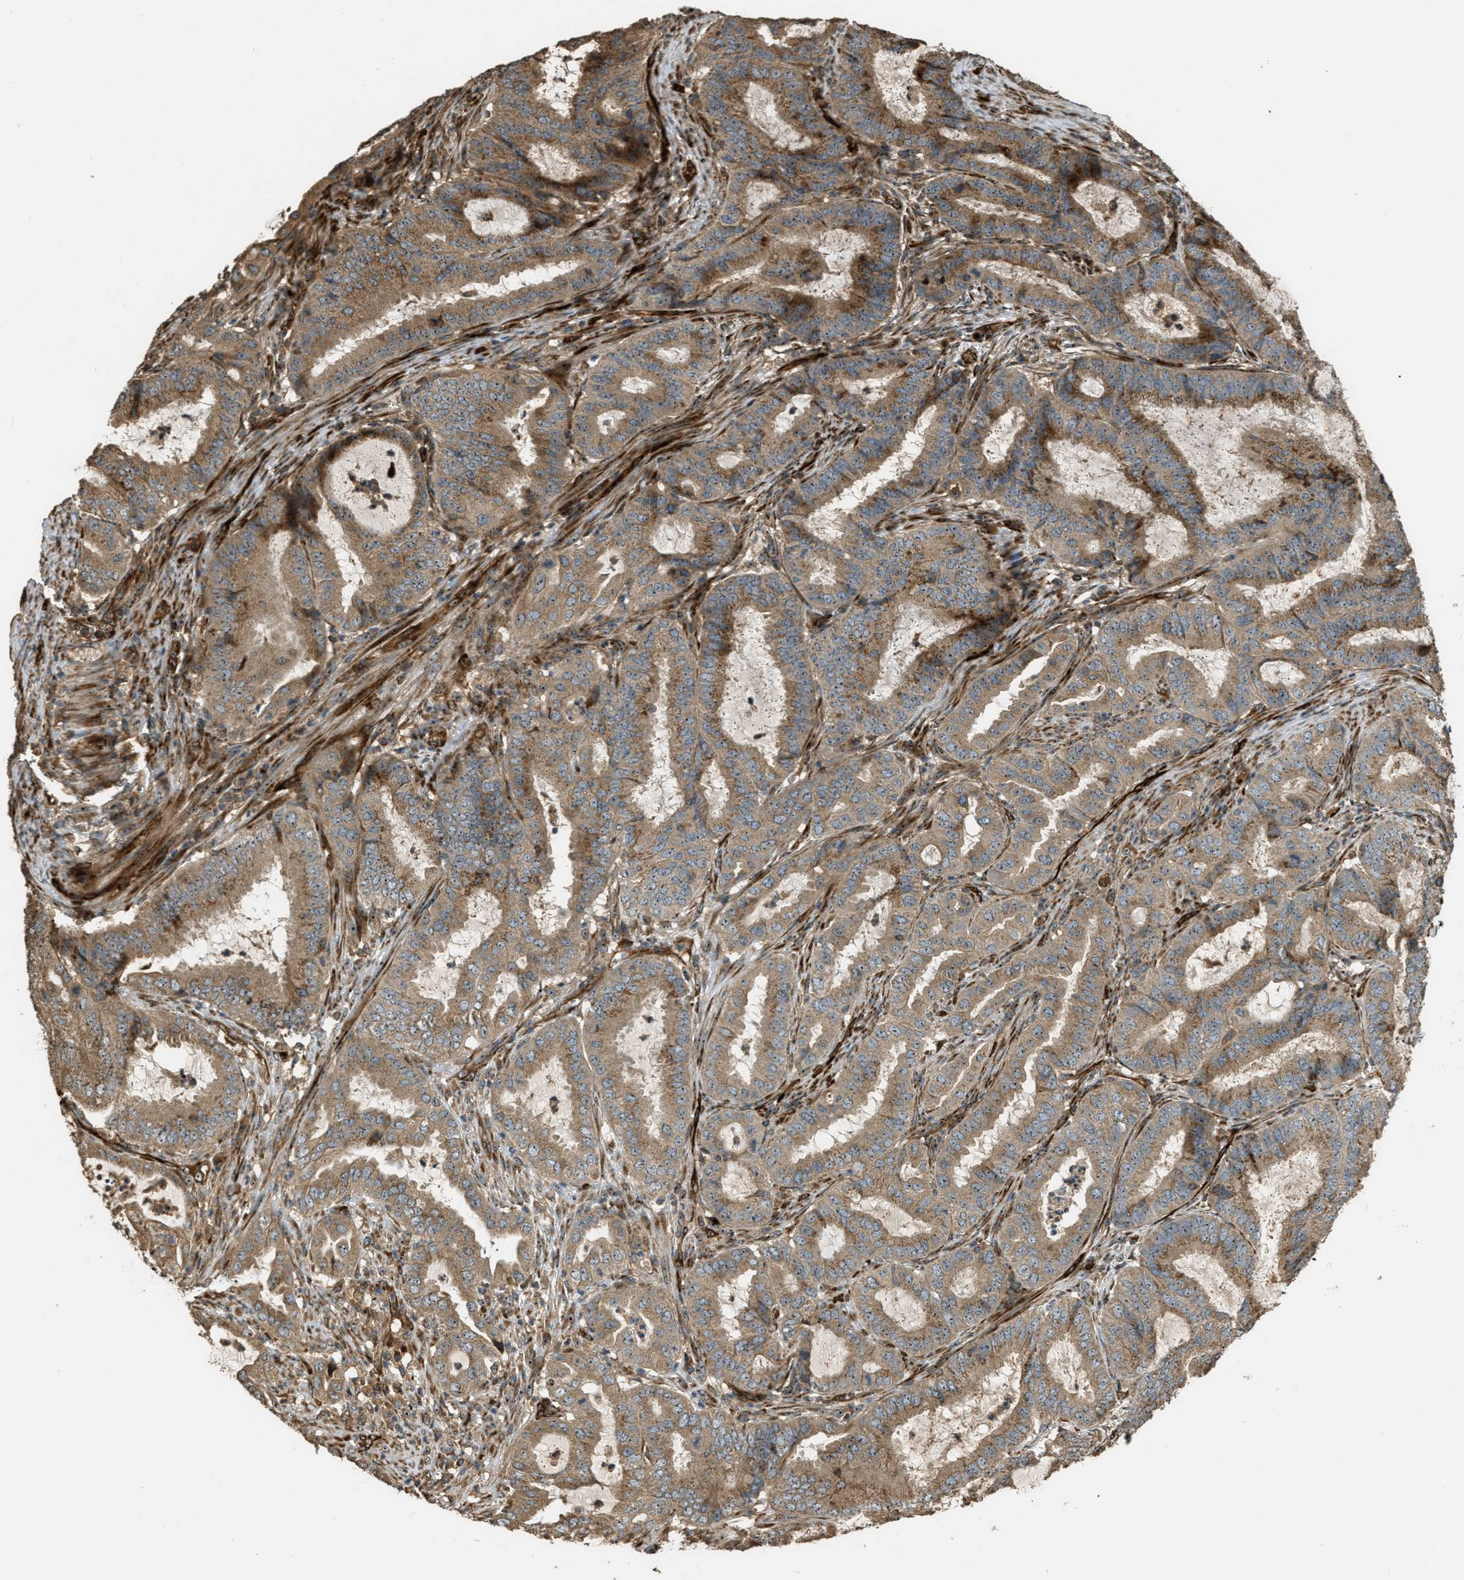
{"staining": {"intensity": "moderate", "quantity": ">75%", "location": "cytoplasmic/membranous,nuclear"}, "tissue": "endometrial cancer", "cell_type": "Tumor cells", "image_type": "cancer", "snomed": [{"axis": "morphology", "description": "Adenocarcinoma, NOS"}, {"axis": "topography", "description": "Endometrium"}], "caption": "Adenocarcinoma (endometrial) tissue displays moderate cytoplasmic/membranous and nuclear positivity in about >75% of tumor cells", "gene": "LRP12", "patient": {"sex": "female", "age": 70}}